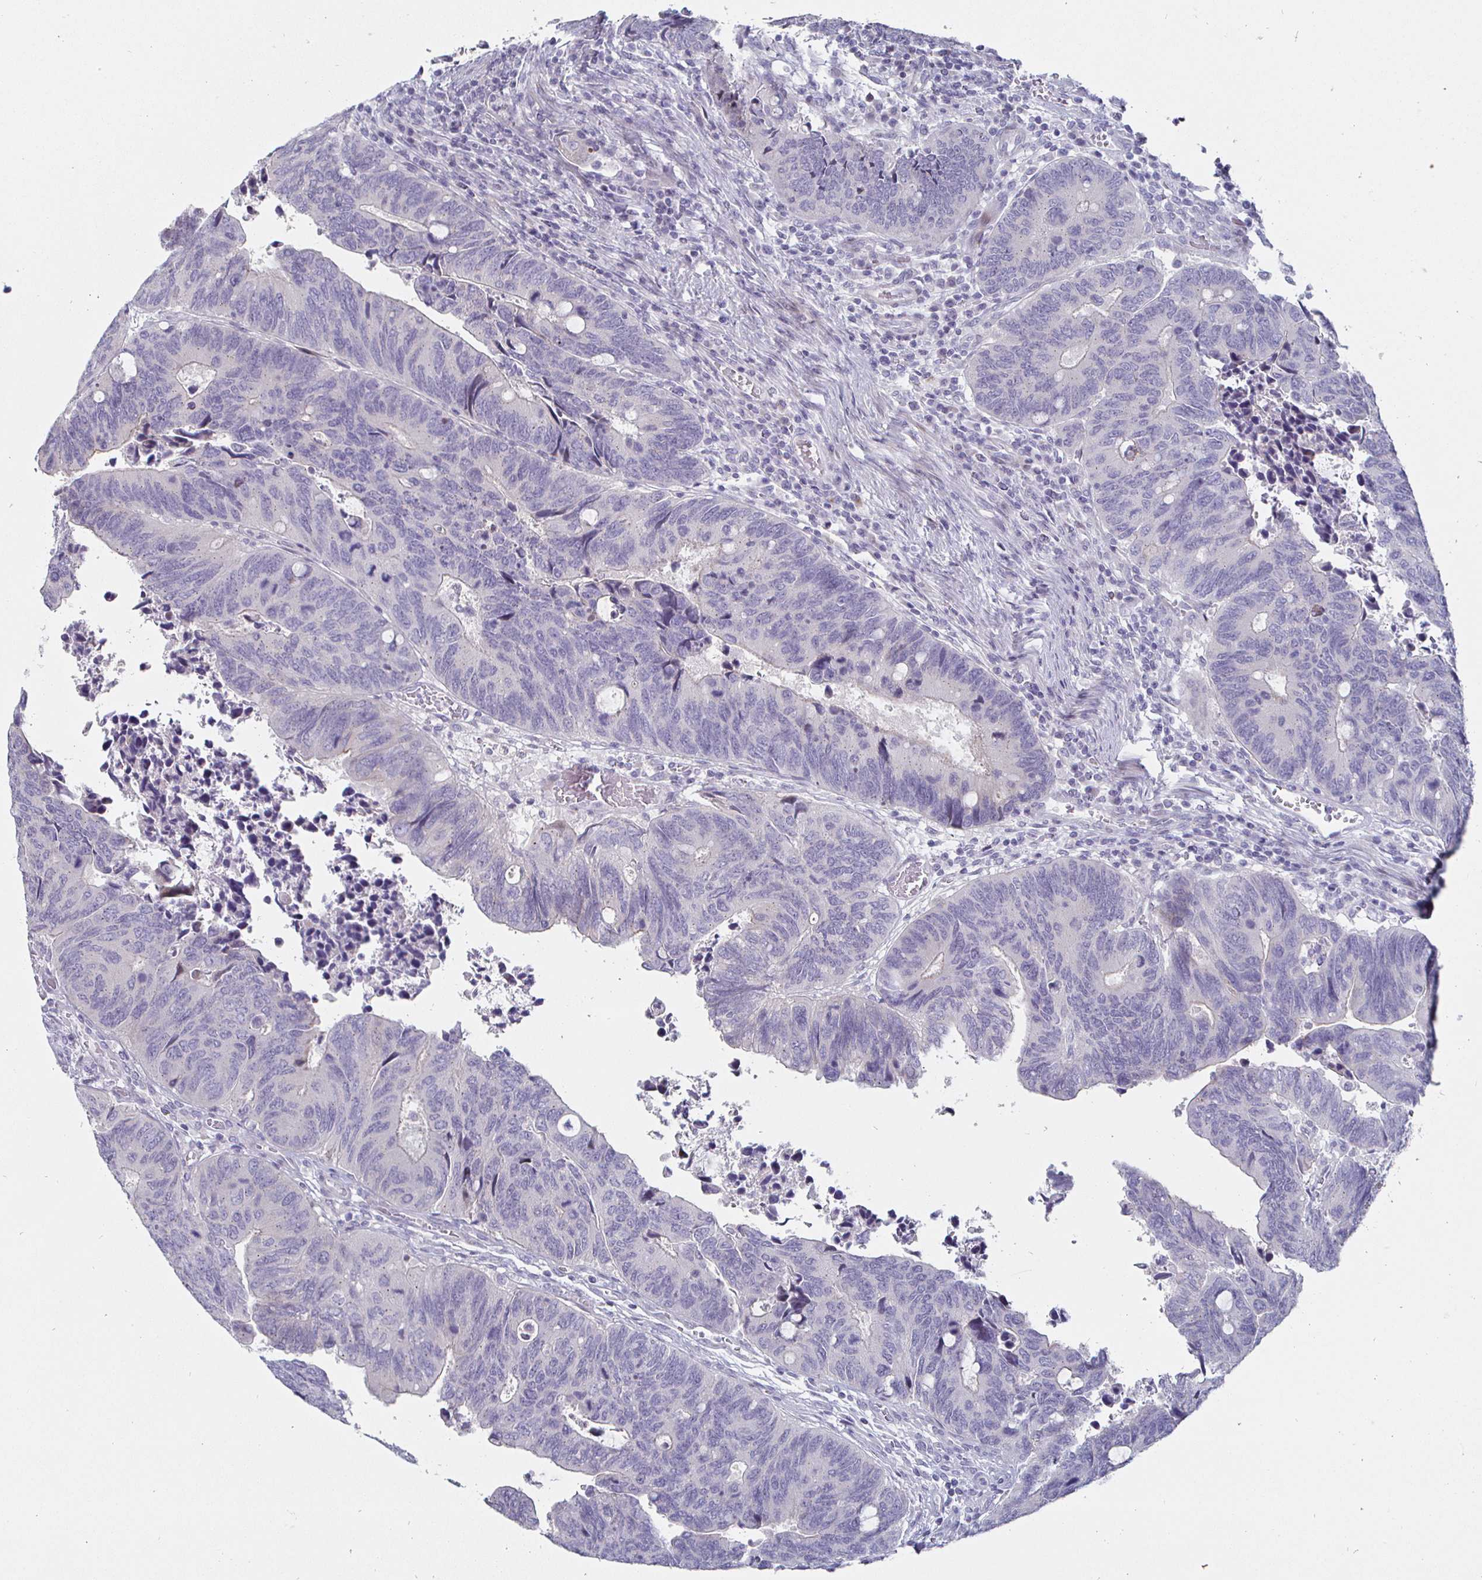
{"staining": {"intensity": "negative", "quantity": "none", "location": "none"}, "tissue": "colorectal cancer", "cell_type": "Tumor cells", "image_type": "cancer", "snomed": [{"axis": "morphology", "description": "Adenocarcinoma, NOS"}, {"axis": "topography", "description": "Colon"}], "caption": "Colorectal cancer was stained to show a protein in brown. There is no significant positivity in tumor cells.", "gene": "DMRTB1", "patient": {"sex": "male", "age": 87}}